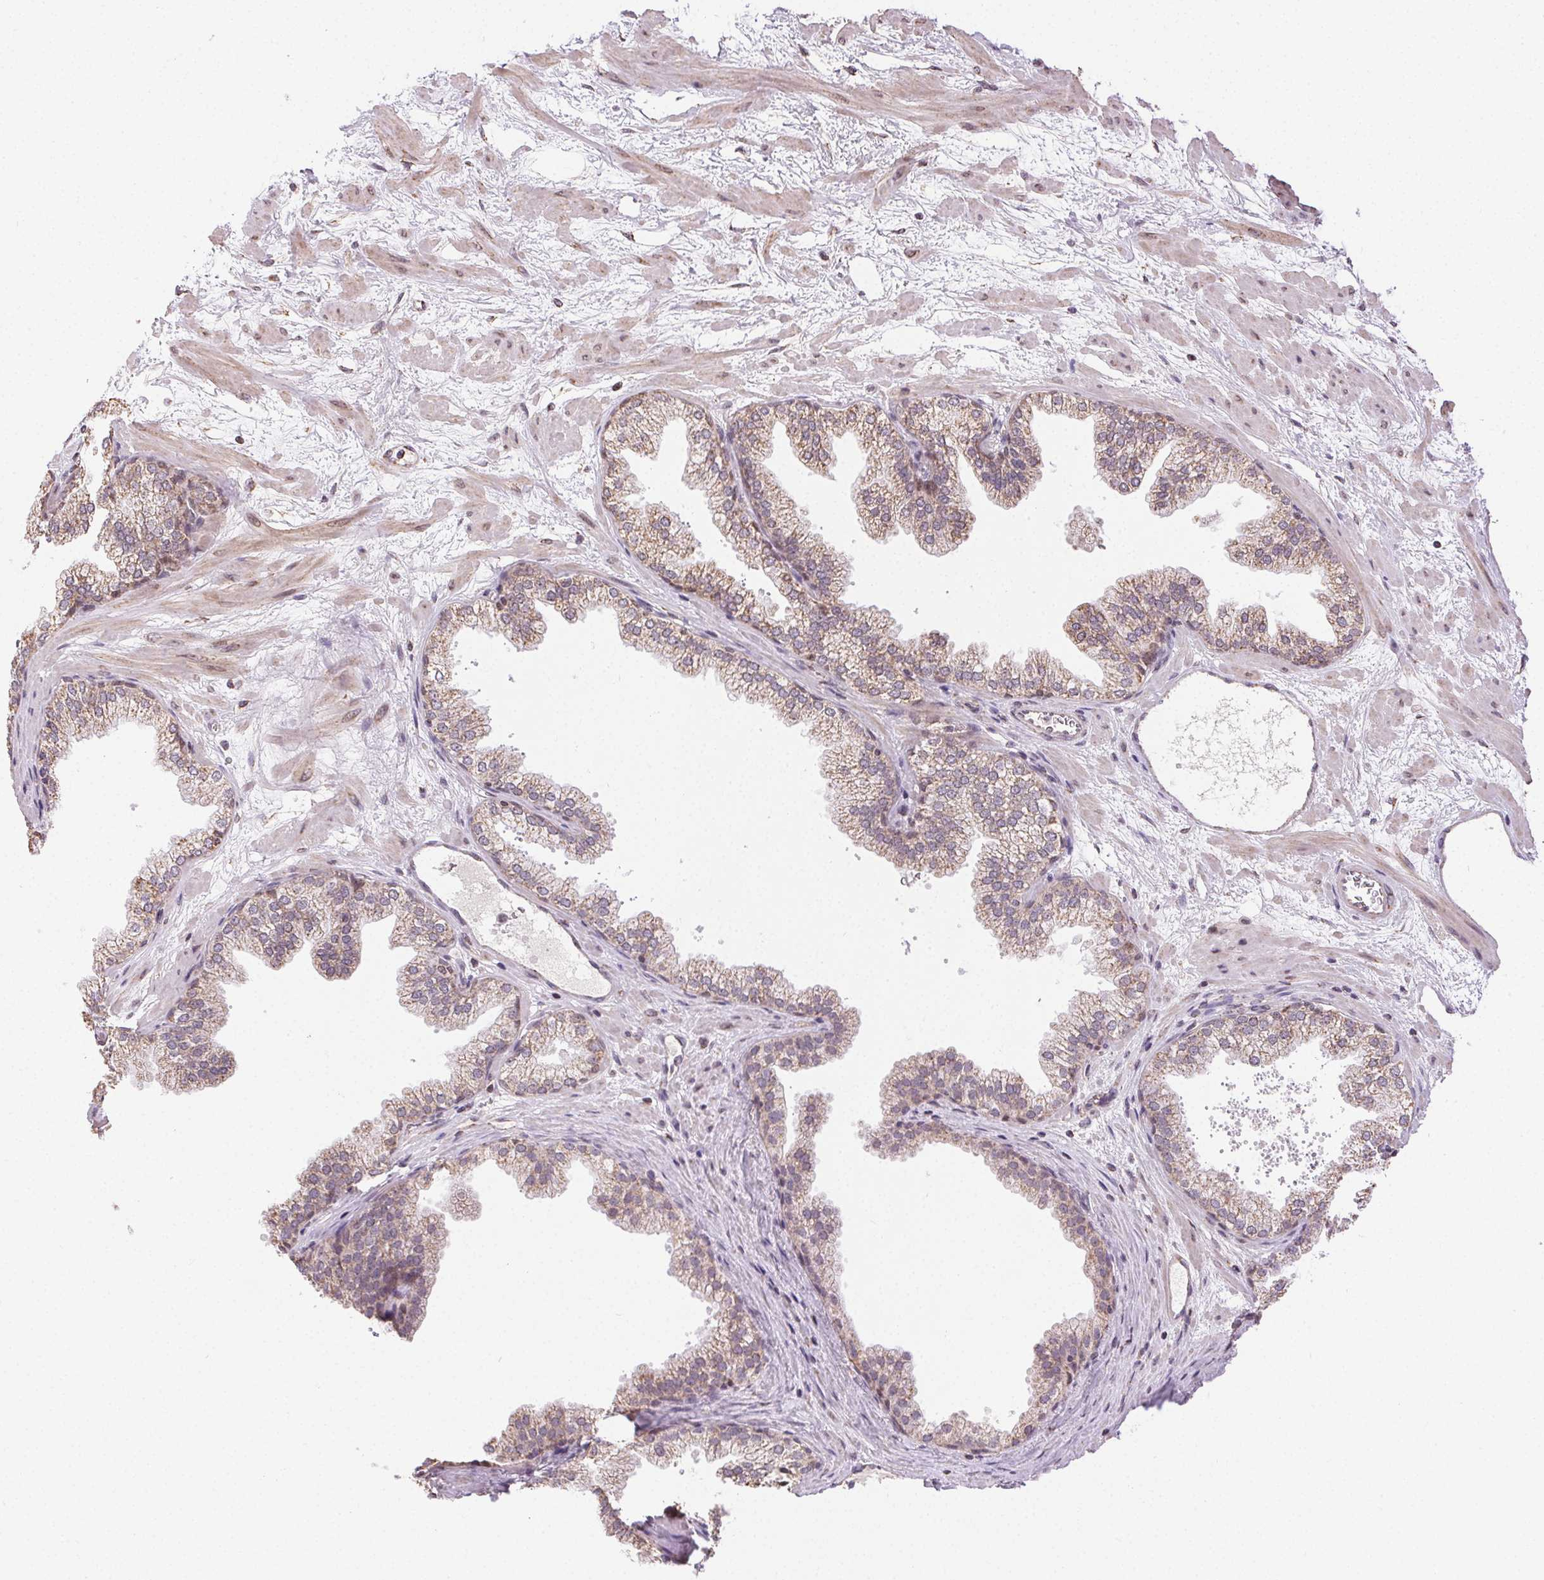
{"staining": {"intensity": "weak", "quantity": "25%-75%", "location": "cytoplasmic/membranous"}, "tissue": "prostate", "cell_type": "Glandular cells", "image_type": "normal", "snomed": [{"axis": "morphology", "description": "Normal tissue, NOS"}, {"axis": "topography", "description": "Prostate"}], "caption": "The immunohistochemical stain highlights weak cytoplasmic/membranous expression in glandular cells of normal prostate. The staining was performed using DAB (3,3'-diaminobenzidine), with brown indicating positive protein expression. Nuclei are stained blue with hematoxylin.", "gene": "PIWIL4", "patient": {"sex": "male", "age": 37}}